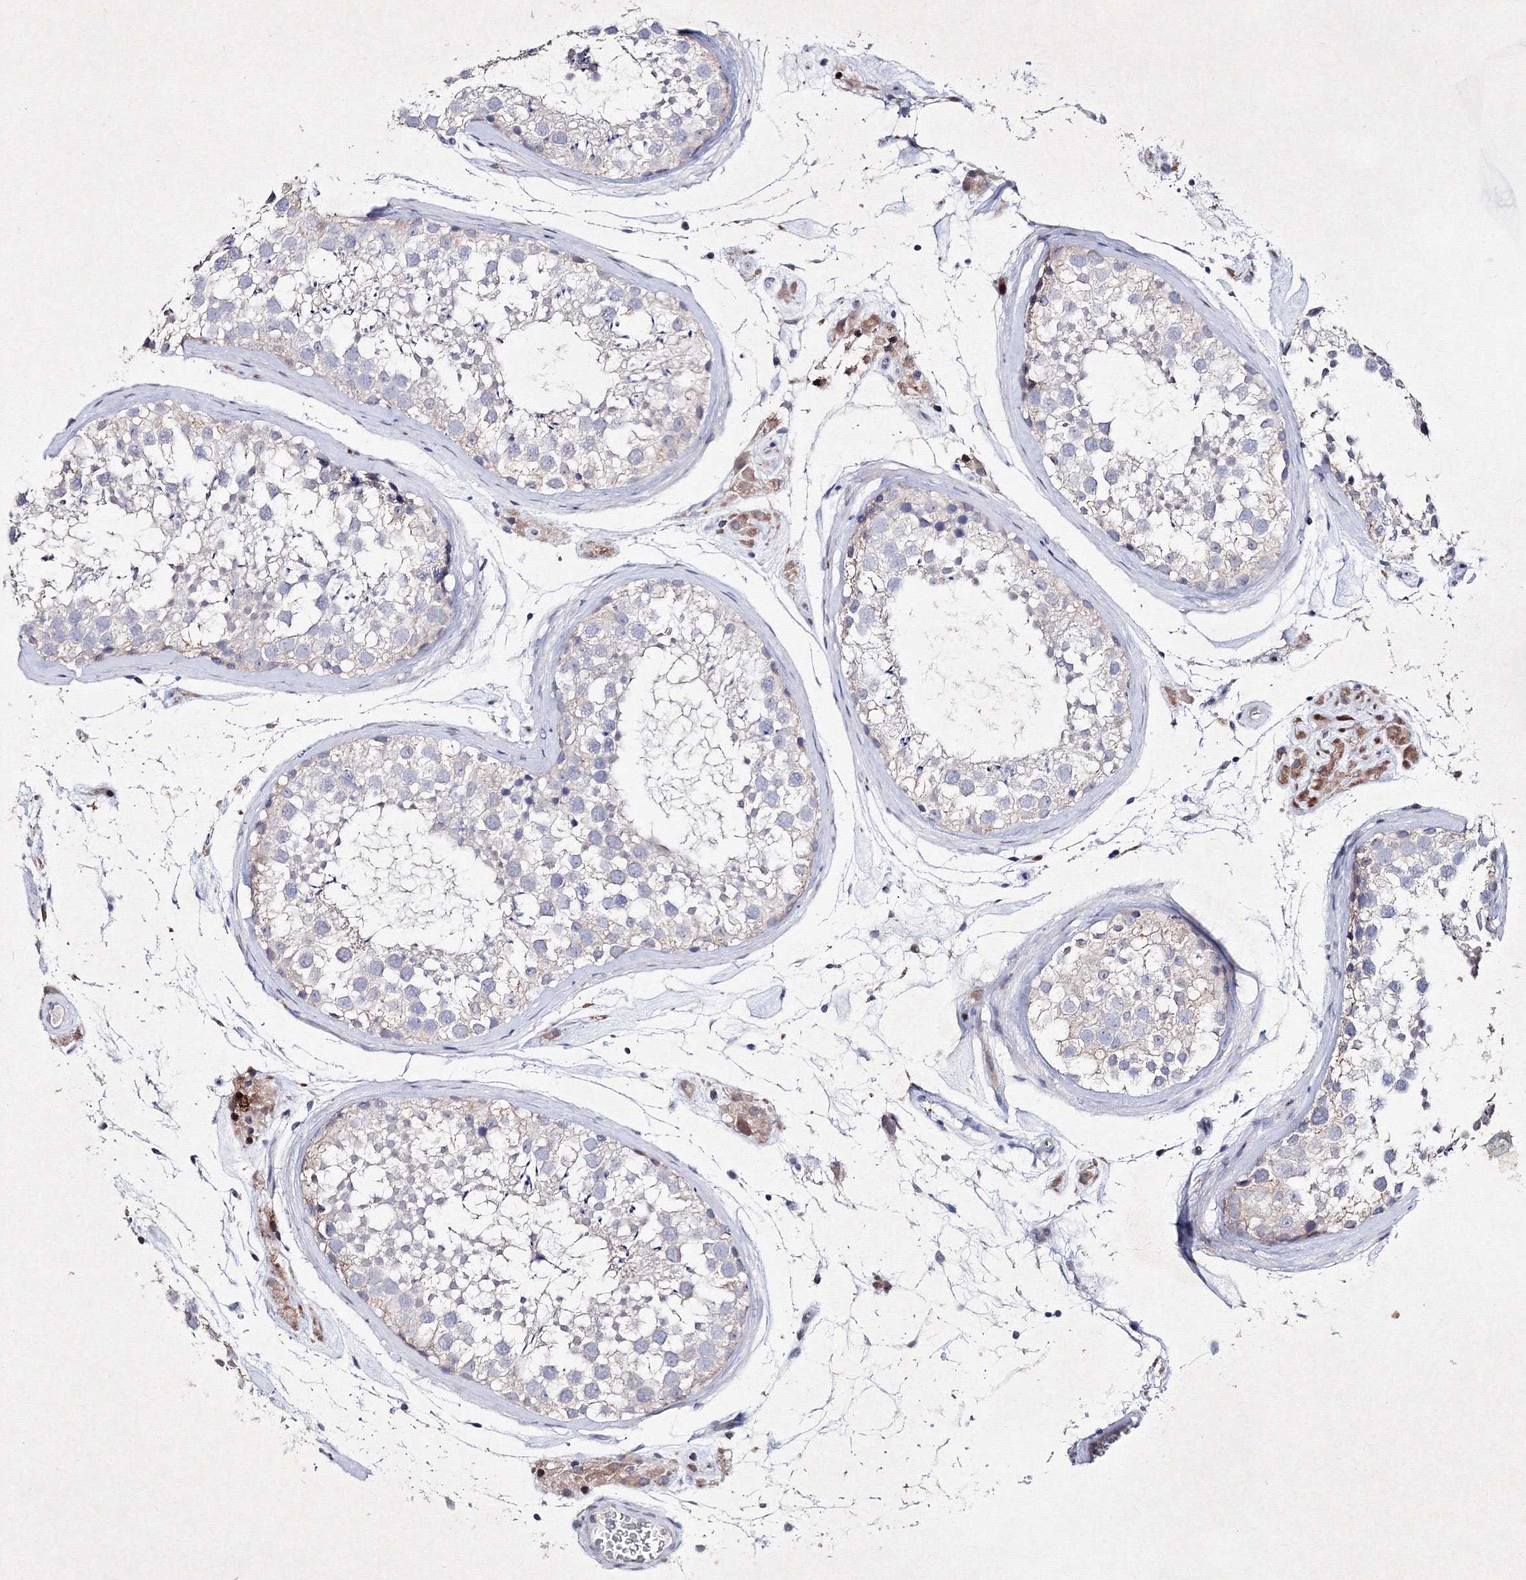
{"staining": {"intensity": "negative", "quantity": "none", "location": "none"}, "tissue": "testis", "cell_type": "Cells in seminiferous ducts", "image_type": "normal", "snomed": [{"axis": "morphology", "description": "Normal tissue, NOS"}, {"axis": "topography", "description": "Testis"}], "caption": "The photomicrograph reveals no staining of cells in seminiferous ducts in unremarkable testis. (DAB (3,3'-diaminobenzidine) immunohistochemistry with hematoxylin counter stain).", "gene": "SMIM29", "patient": {"sex": "male", "age": 46}}